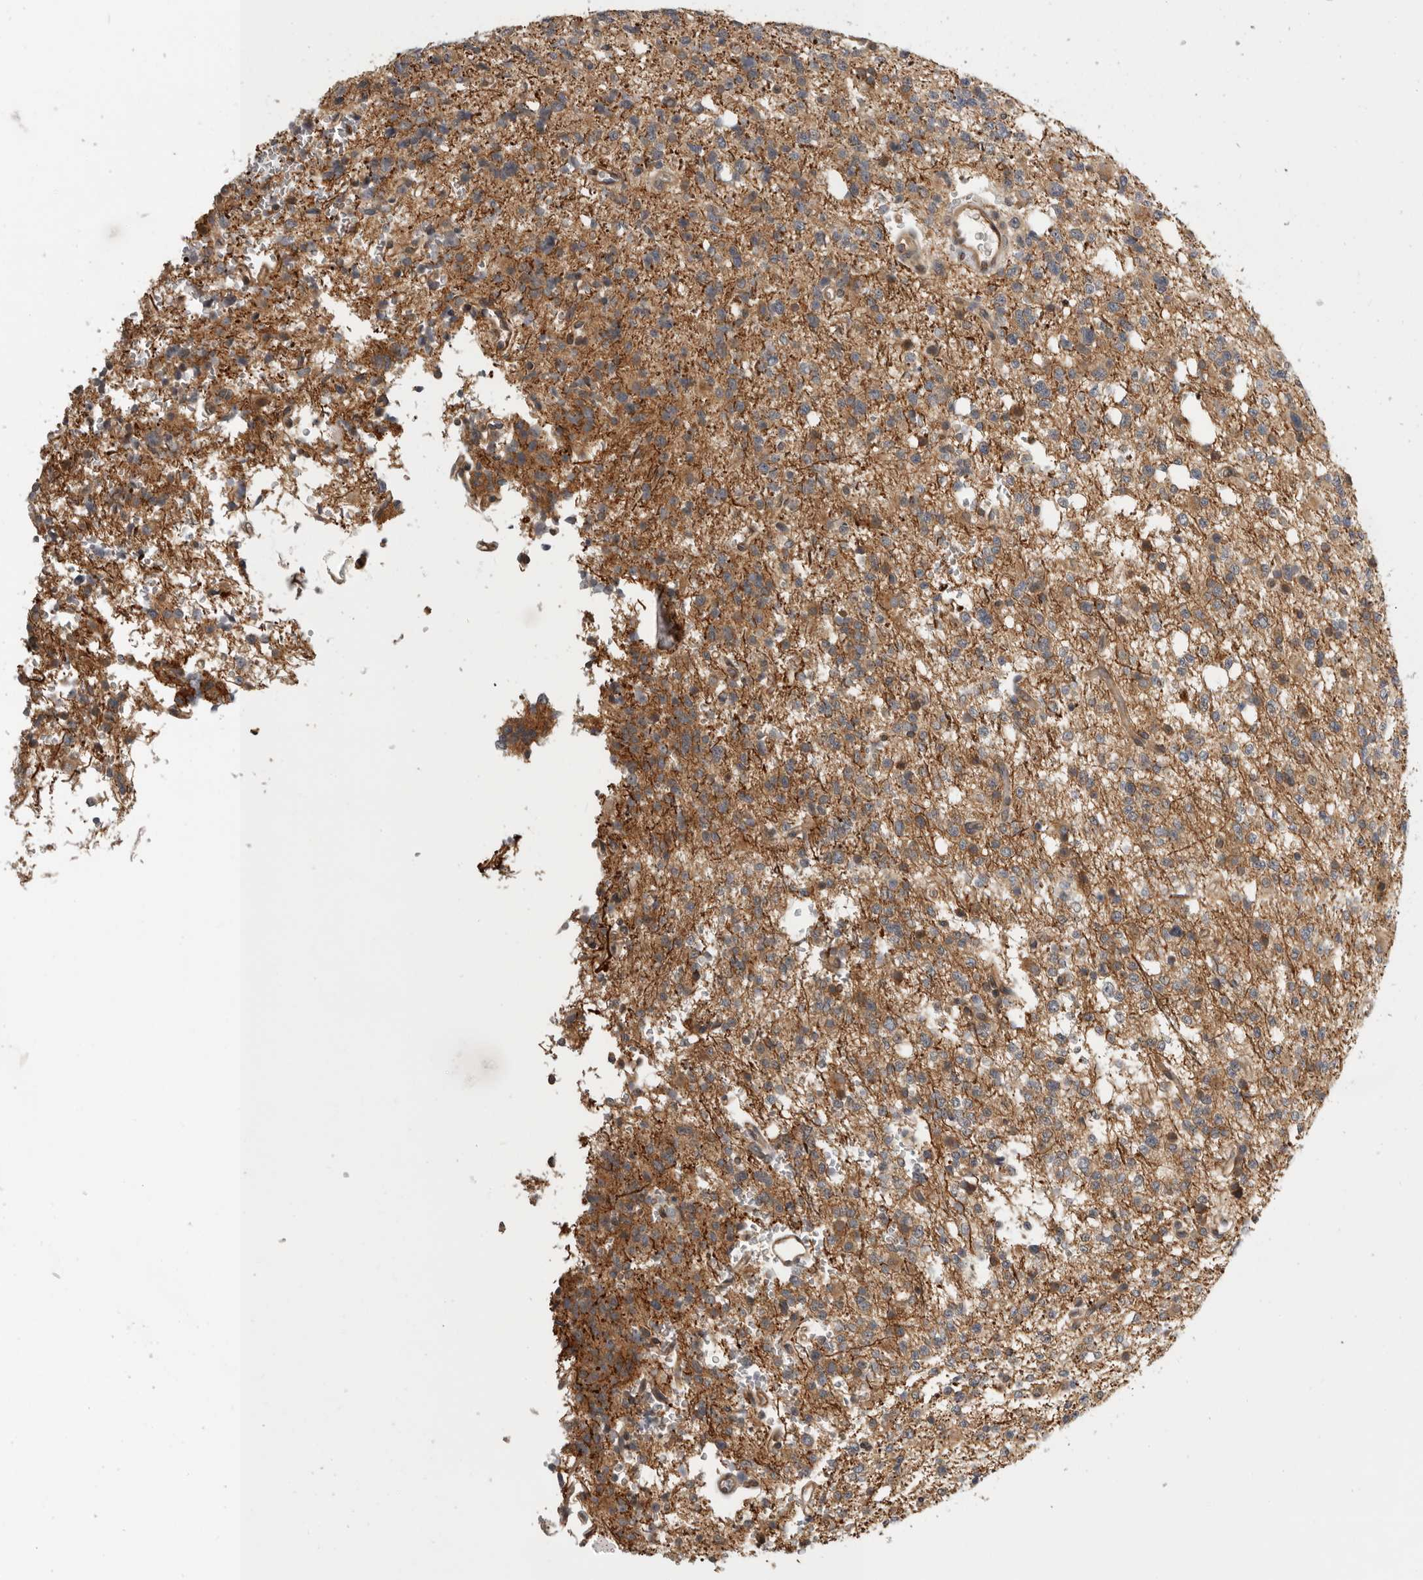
{"staining": {"intensity": "moderate", "quantity": "25%-75%", "location": "cytoplasmic/membranous"}, "tissue": "glioma", "cell_type": "Tumor cells", "image_type": "cancer", "snomed": [{"axis": "morphology", "description": "Glioma, malignant, High grade"}, {"axis": "topography", "description": "Brain"}], "caption": "There is medium levels of moderate cytoplasmic/membranous staining in tumor cells of malignant glioma (high-grade), as demonstrated by immunohistochemical staining (brown color).", "gene": "CUEDC1", "patient": {"sex": "female", "age": 62}}